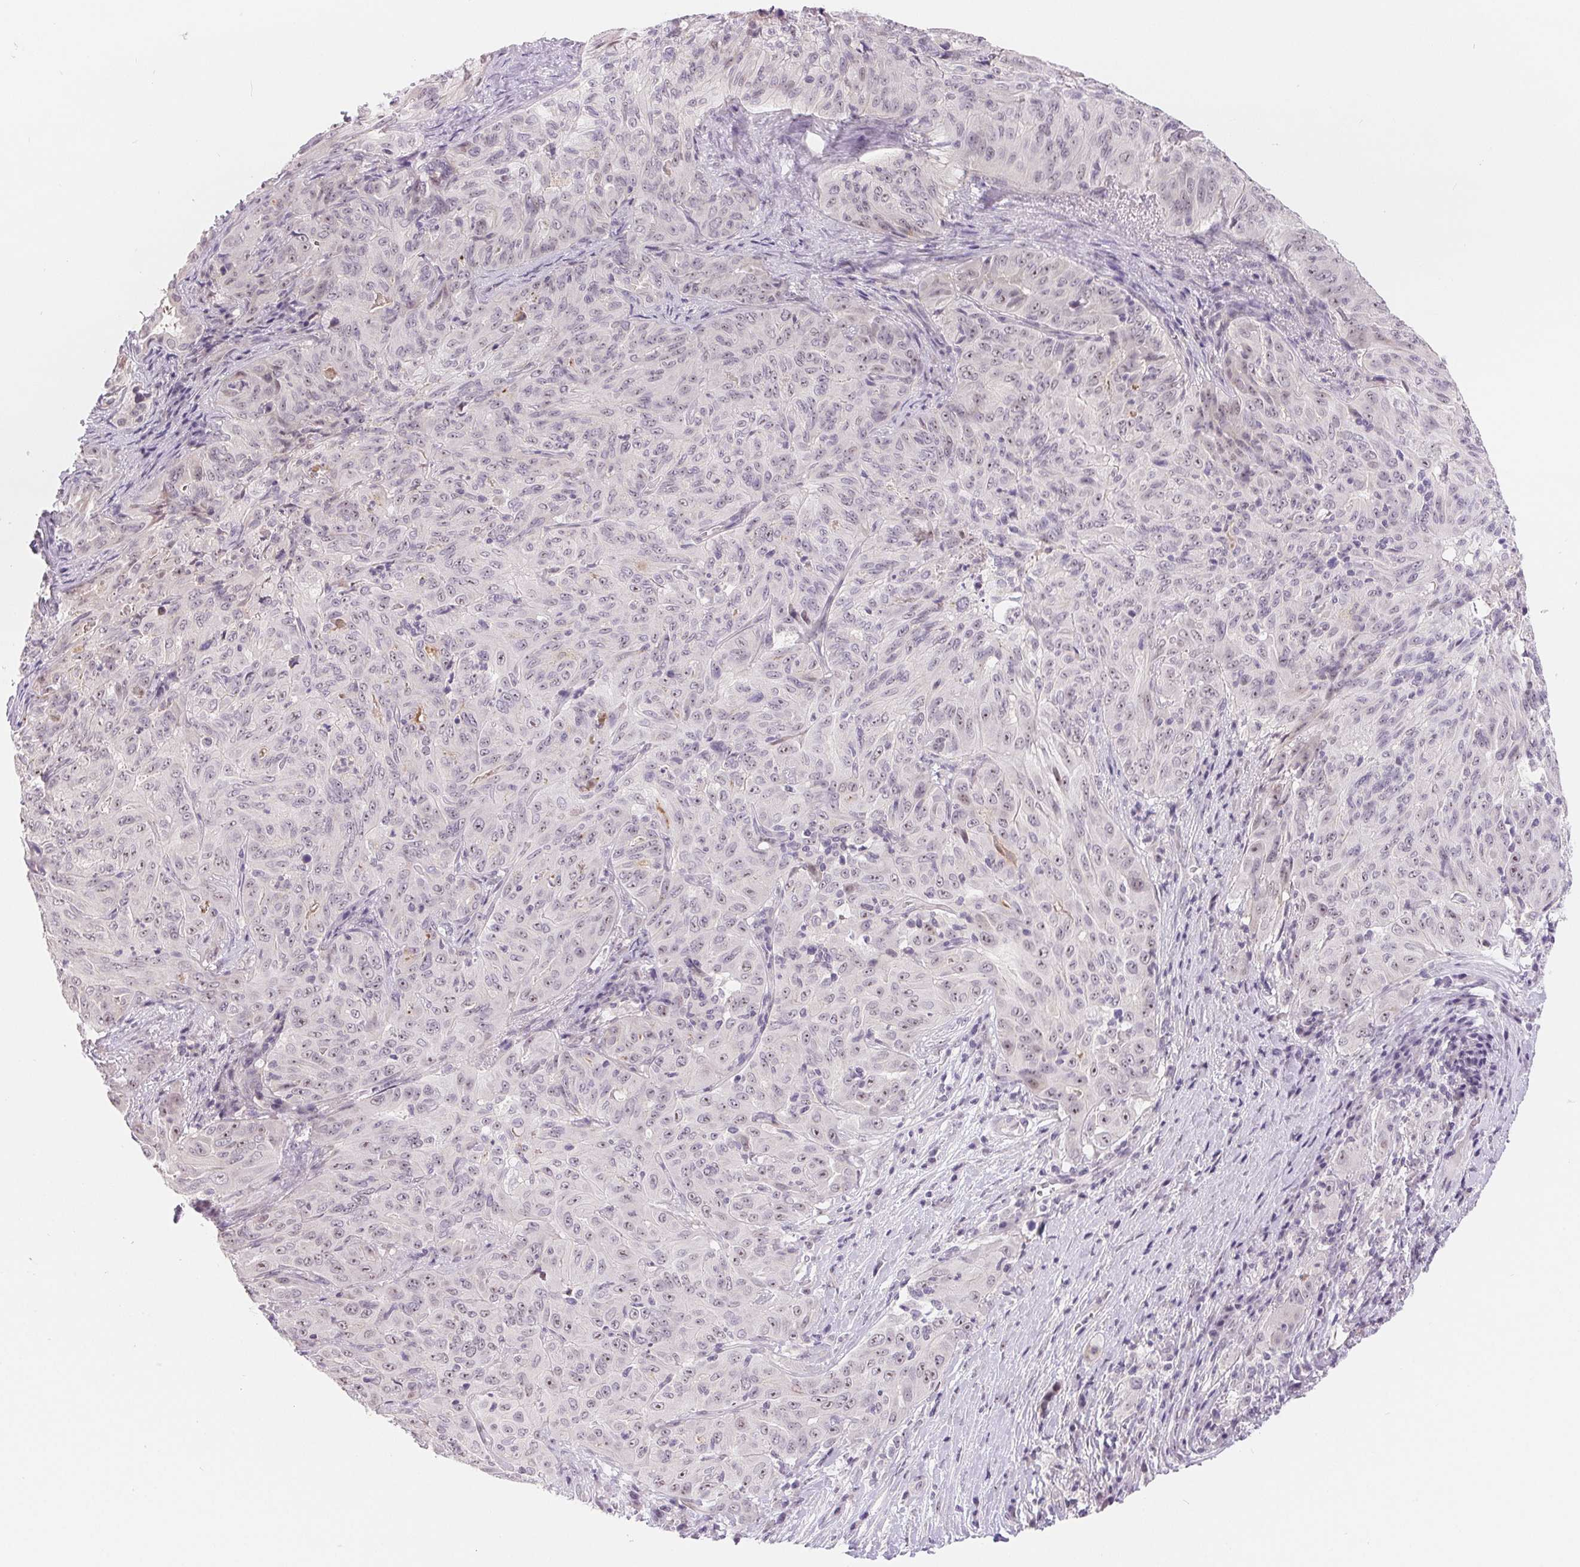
{"staining": {"intensity": "weak", "quantity": "<25%", "location": "nuclear"}, "tissue": "pancreatic cancer", "cell_type": "Tumor cells", "image_type": "cancer", "snomed": [{"axis": "morphology", "description": "Adenocarcinoma, NOS"}, {"axis": "topography", "description": "Pancreas"}], "caption": "High magnification brightfield microscopy of pancreatic cancer stained with DAB (brown) and counterstained with hematoxylin (blue): tumor cells show no significant positivity.", "gene": "LCA5L", "patient": {"sex": "male", "age": 63}}